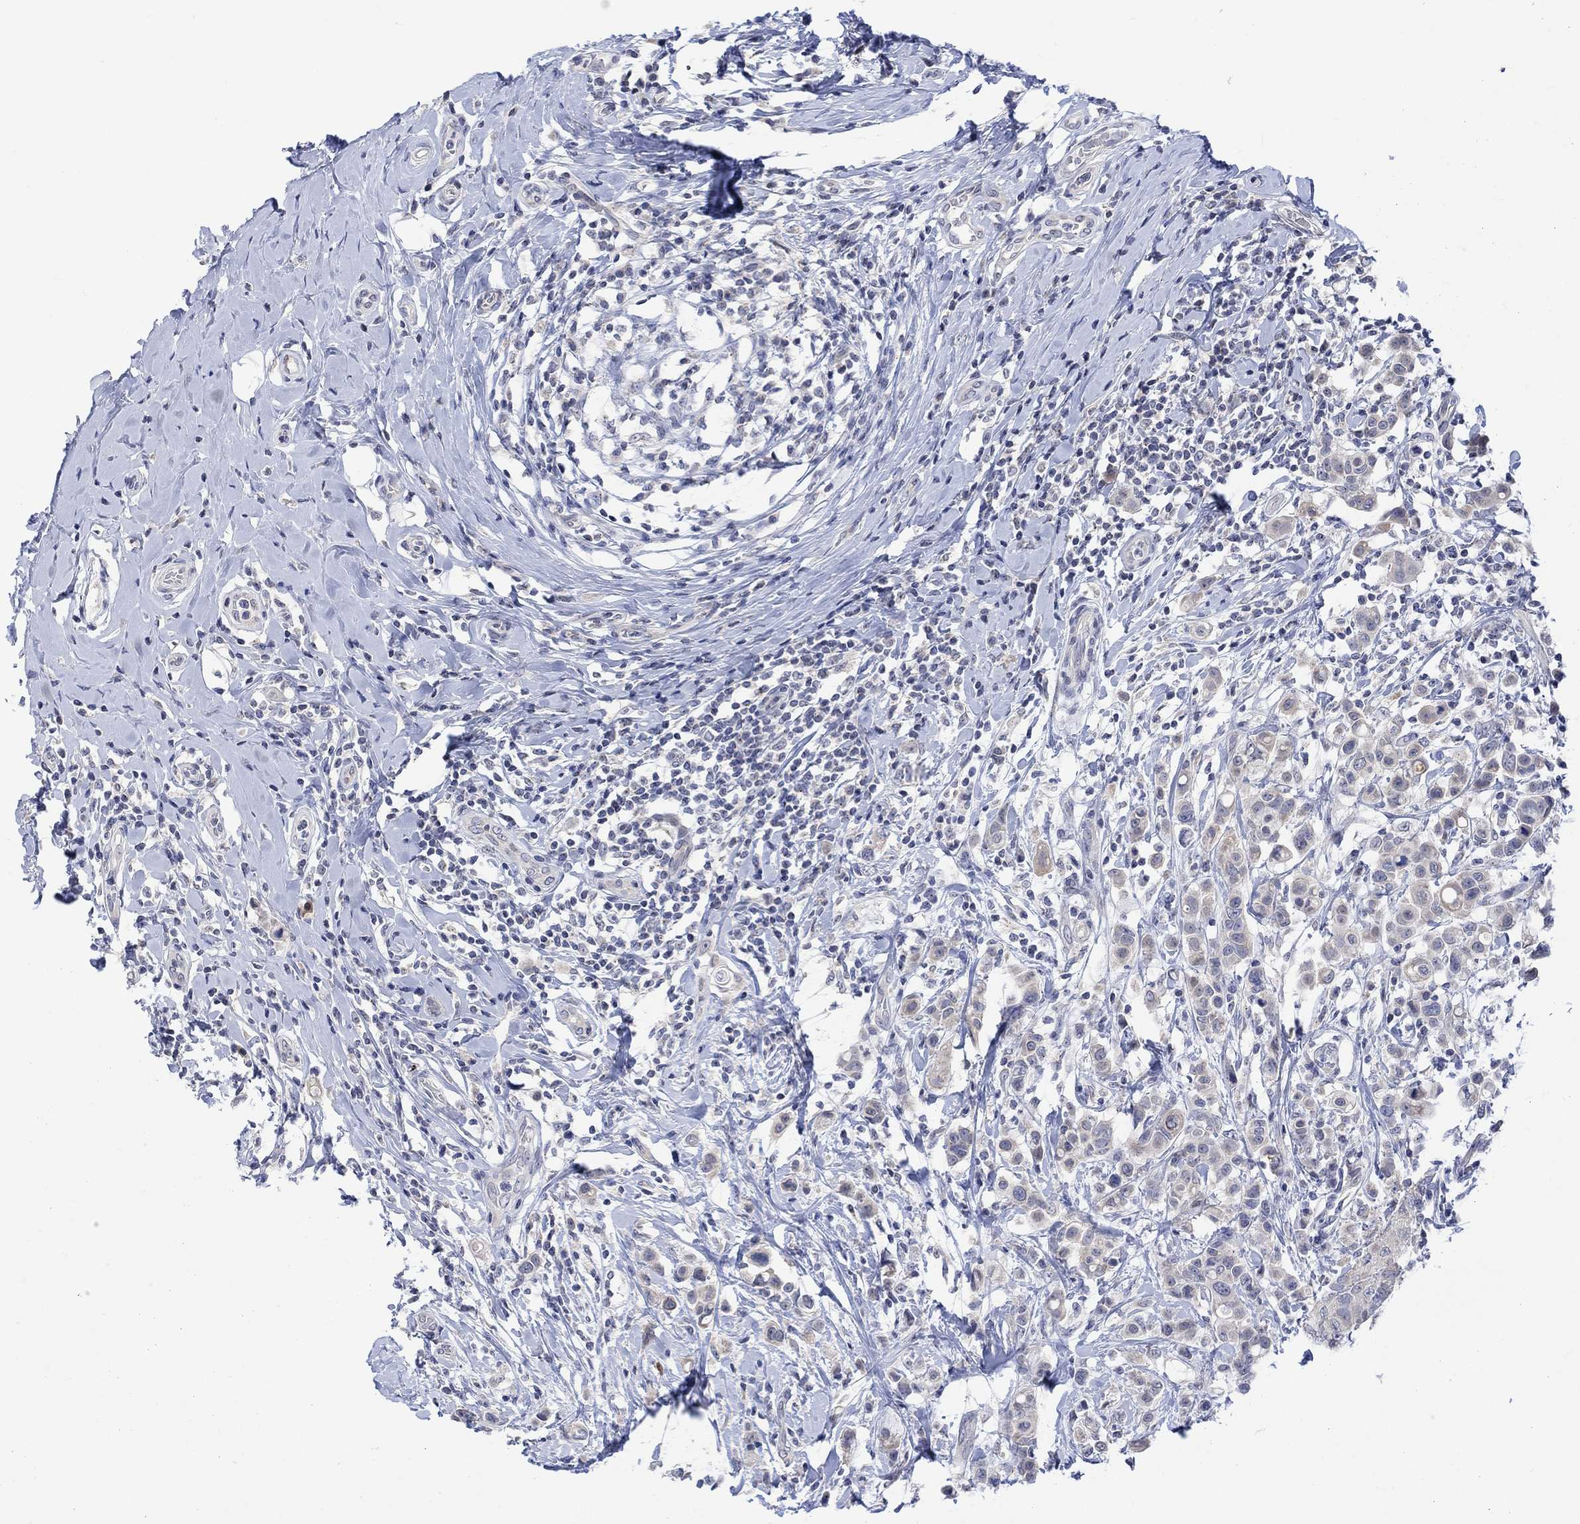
{"staining": {"intensity": "weak", "quantity": "<25%", "location": "cytoplasmic/membranous"}, "tissue": "breast cancer", "cell_type": "Tumor cells", "image_type": "cancer", "snomed": [{"axis": "morphology", "description": "Duct carcinoma"}, {"axis": "topography", "description": "Breast"}], "caption": "Tumor cells show no significant positivity in invasive ductal carcinoma (breast).", "gene": "DCX", "patient": {"sex": "female", "age": 27}}